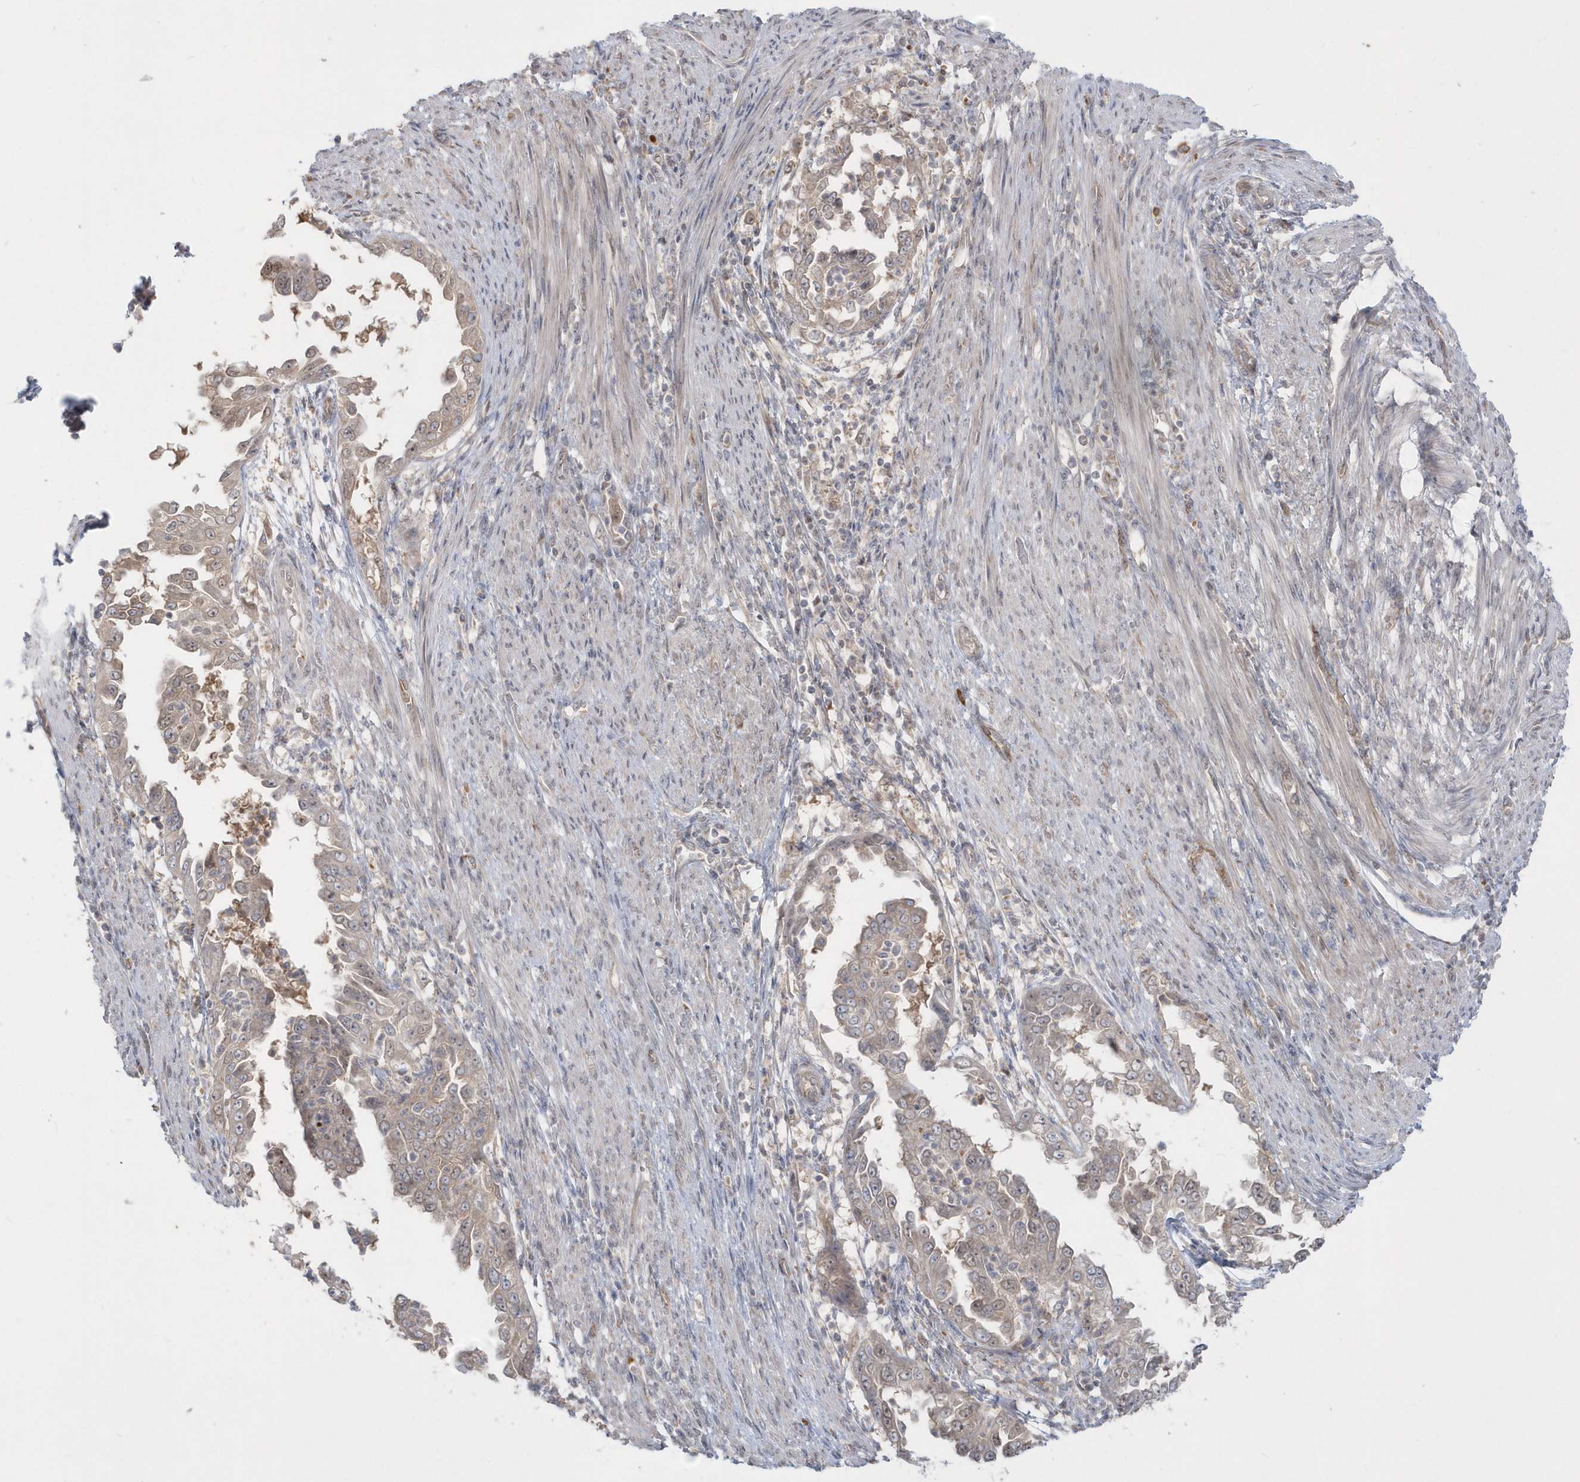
{"staining": {"intensity": "weak", "quantity": ">75%", "location": "cytoplasmic/membranous"}, "tissue": "endometrial cancer", "cell_type": "Tumor cells", "image_type": "cancer", "snomed": [{"axis": "morphology", "description": "Adenocarcinoma, NOS"}, {"axis": "topography", "description": "Endometrium"}], "caption": "Endometrial cancer was stained to show a protein in brown. There is low levels of weak cytoplasmic/membranous expression in approximately >75% of tumor cells.", "gene": "DHX57", "patient": {"sex": "female", "age": 85}}